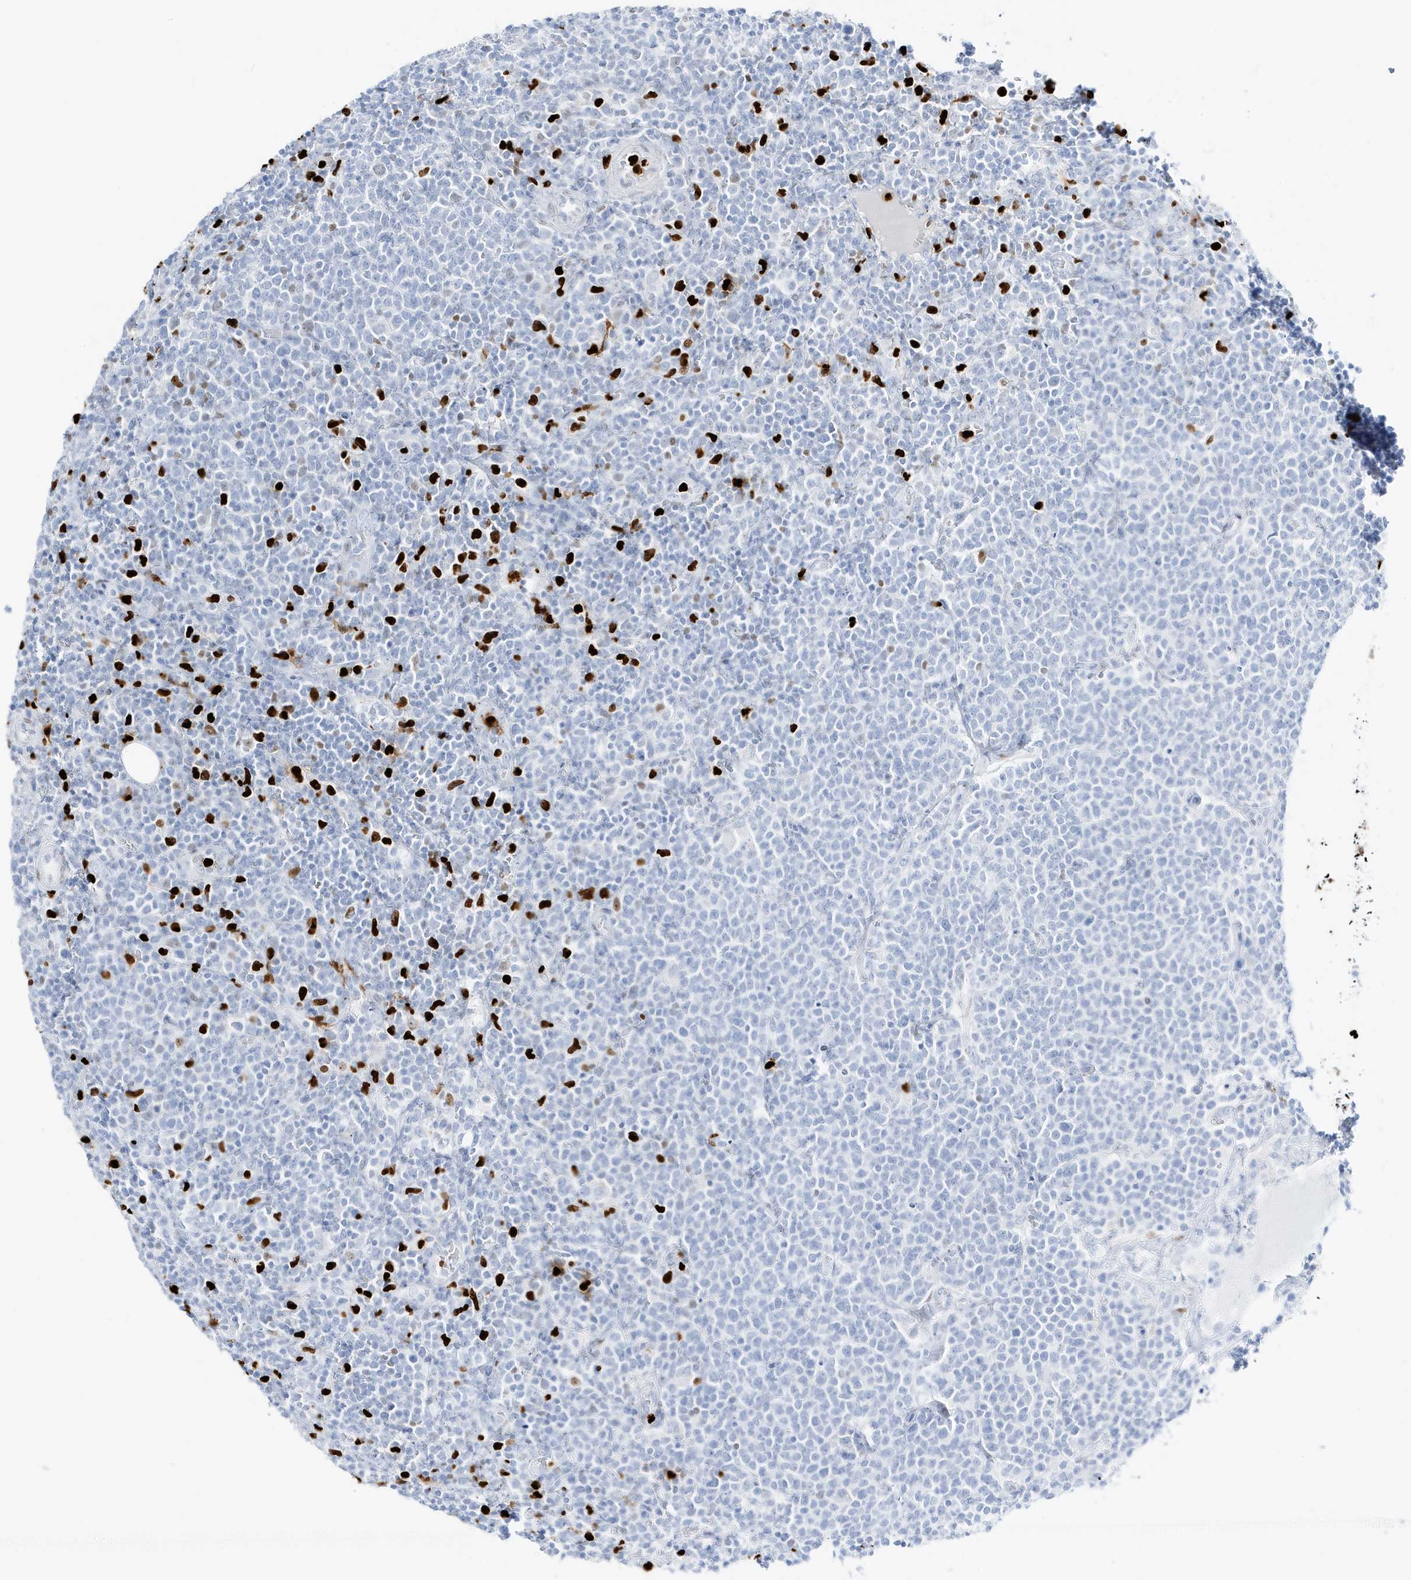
{"staining": {"intensity": "negative", "quantity": "none", "location": "none"}, "tissue": "lymphoma", "cell_type": "Tumor cells", "image_type": "cancer", "snomed": [{"axis": "morphology", "description": "Malignant lymphoma, non-Hodgkin's type, High grade"}, {"axis": "topography", "description": "Lymph node"}], "caption": "High-grade malignant lymphoma, non-Hodgkin's type was stained to show a protein in brown. There is no significant expression in tumor cells.", "gene": "MNDA", "patient": {"sex": "male", "age": 61}}